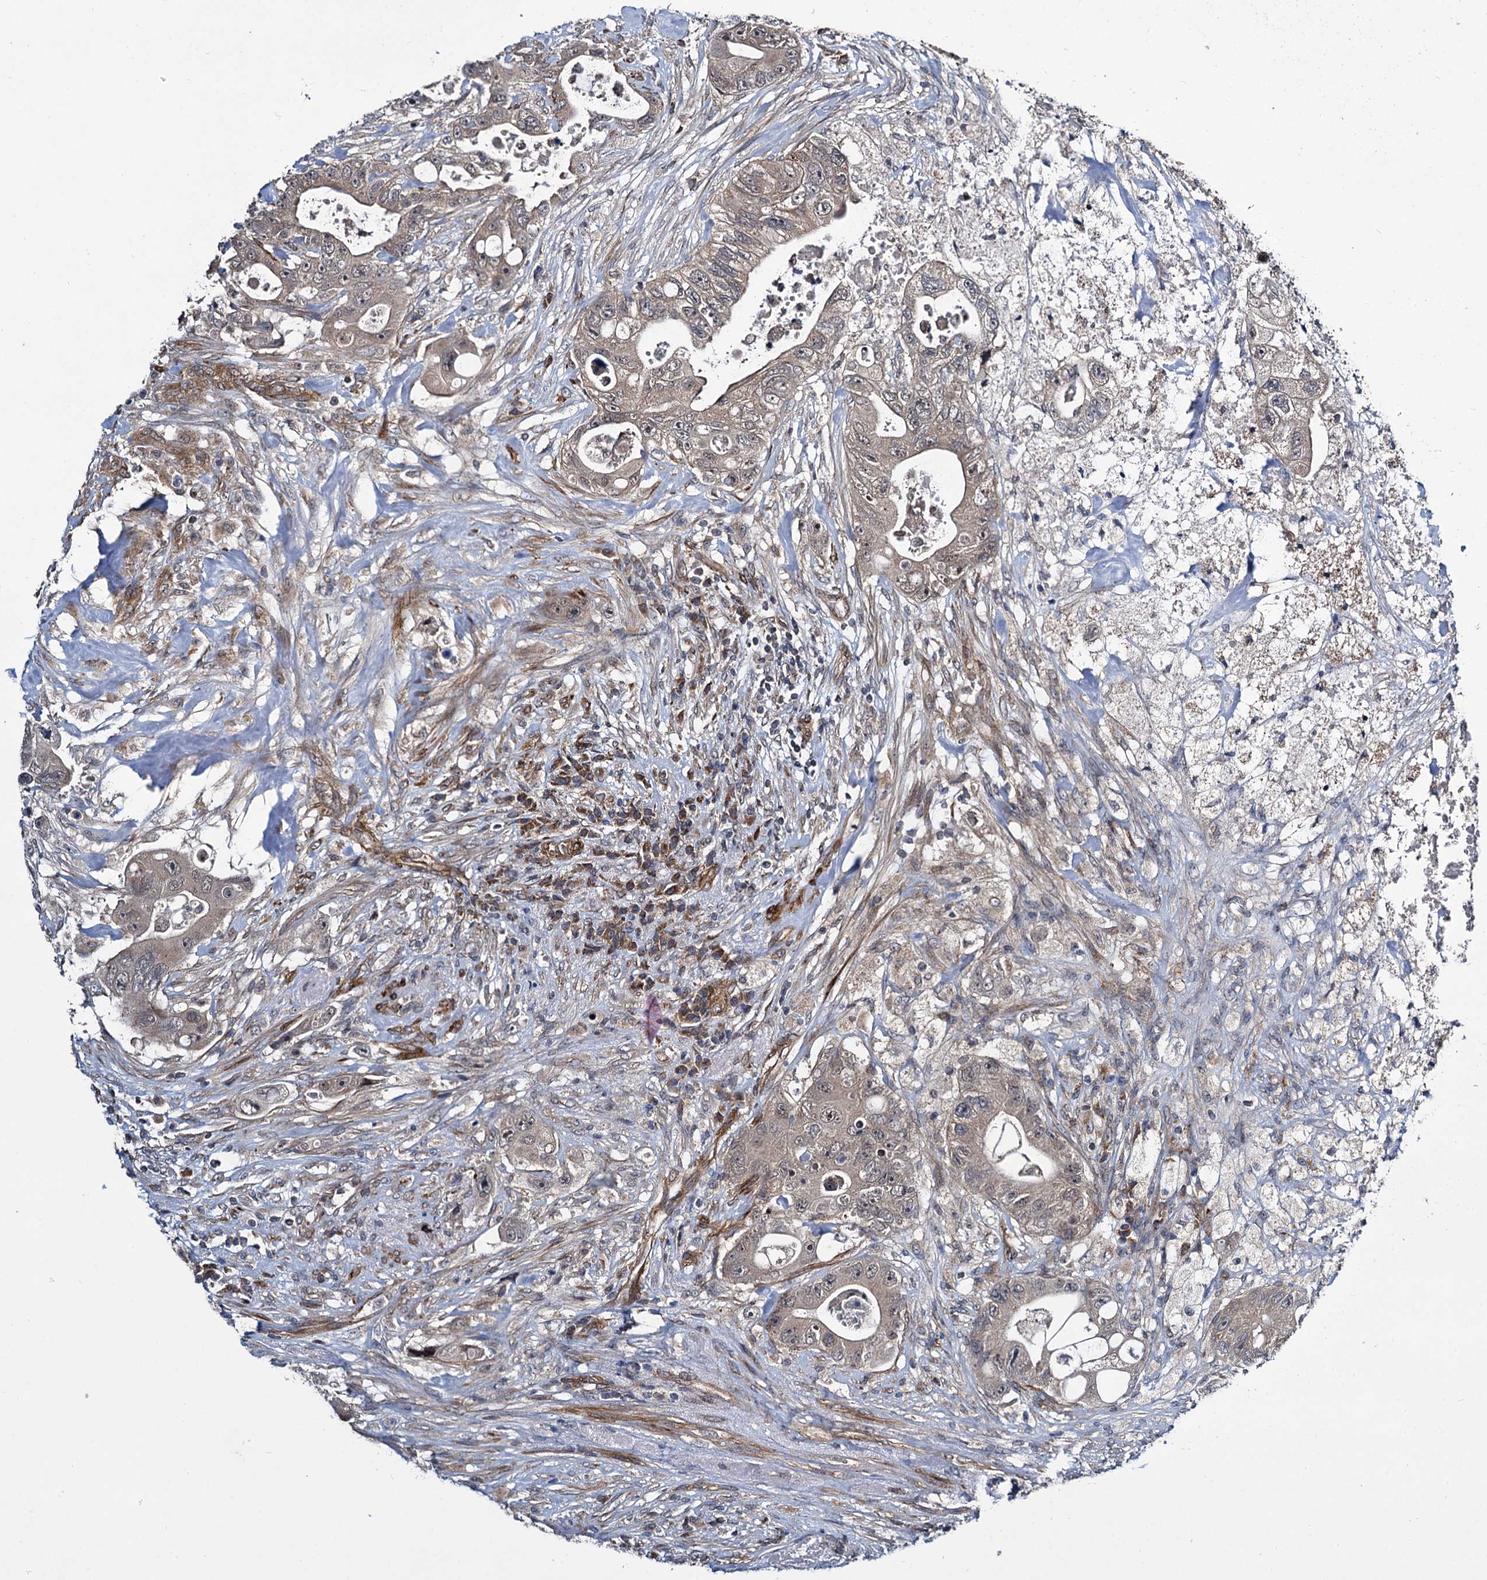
{"staining": {"intensity": "weak", "quantity": ">75%", "location": "cytoplasmic/membranous,nuclear"}, "tissue": "colorectal cancer", "cell_type": "Tumor cells", "image_type": "cancer", "snomed": [{"axis": "morphology", "description": "Adenocarcinoma, NOS"}, {"axis": "topography", "description": "Colon"}], "caption": "Colorectal cancer (adenocarcinoma) stained for a protein (brown) exhibits weak cytoplasmic/membranous and nuclear positive staining in about >75% of tumor cells.", "gene": "ARHGAP42", "patient": {"sex": "female", "age": 46}}